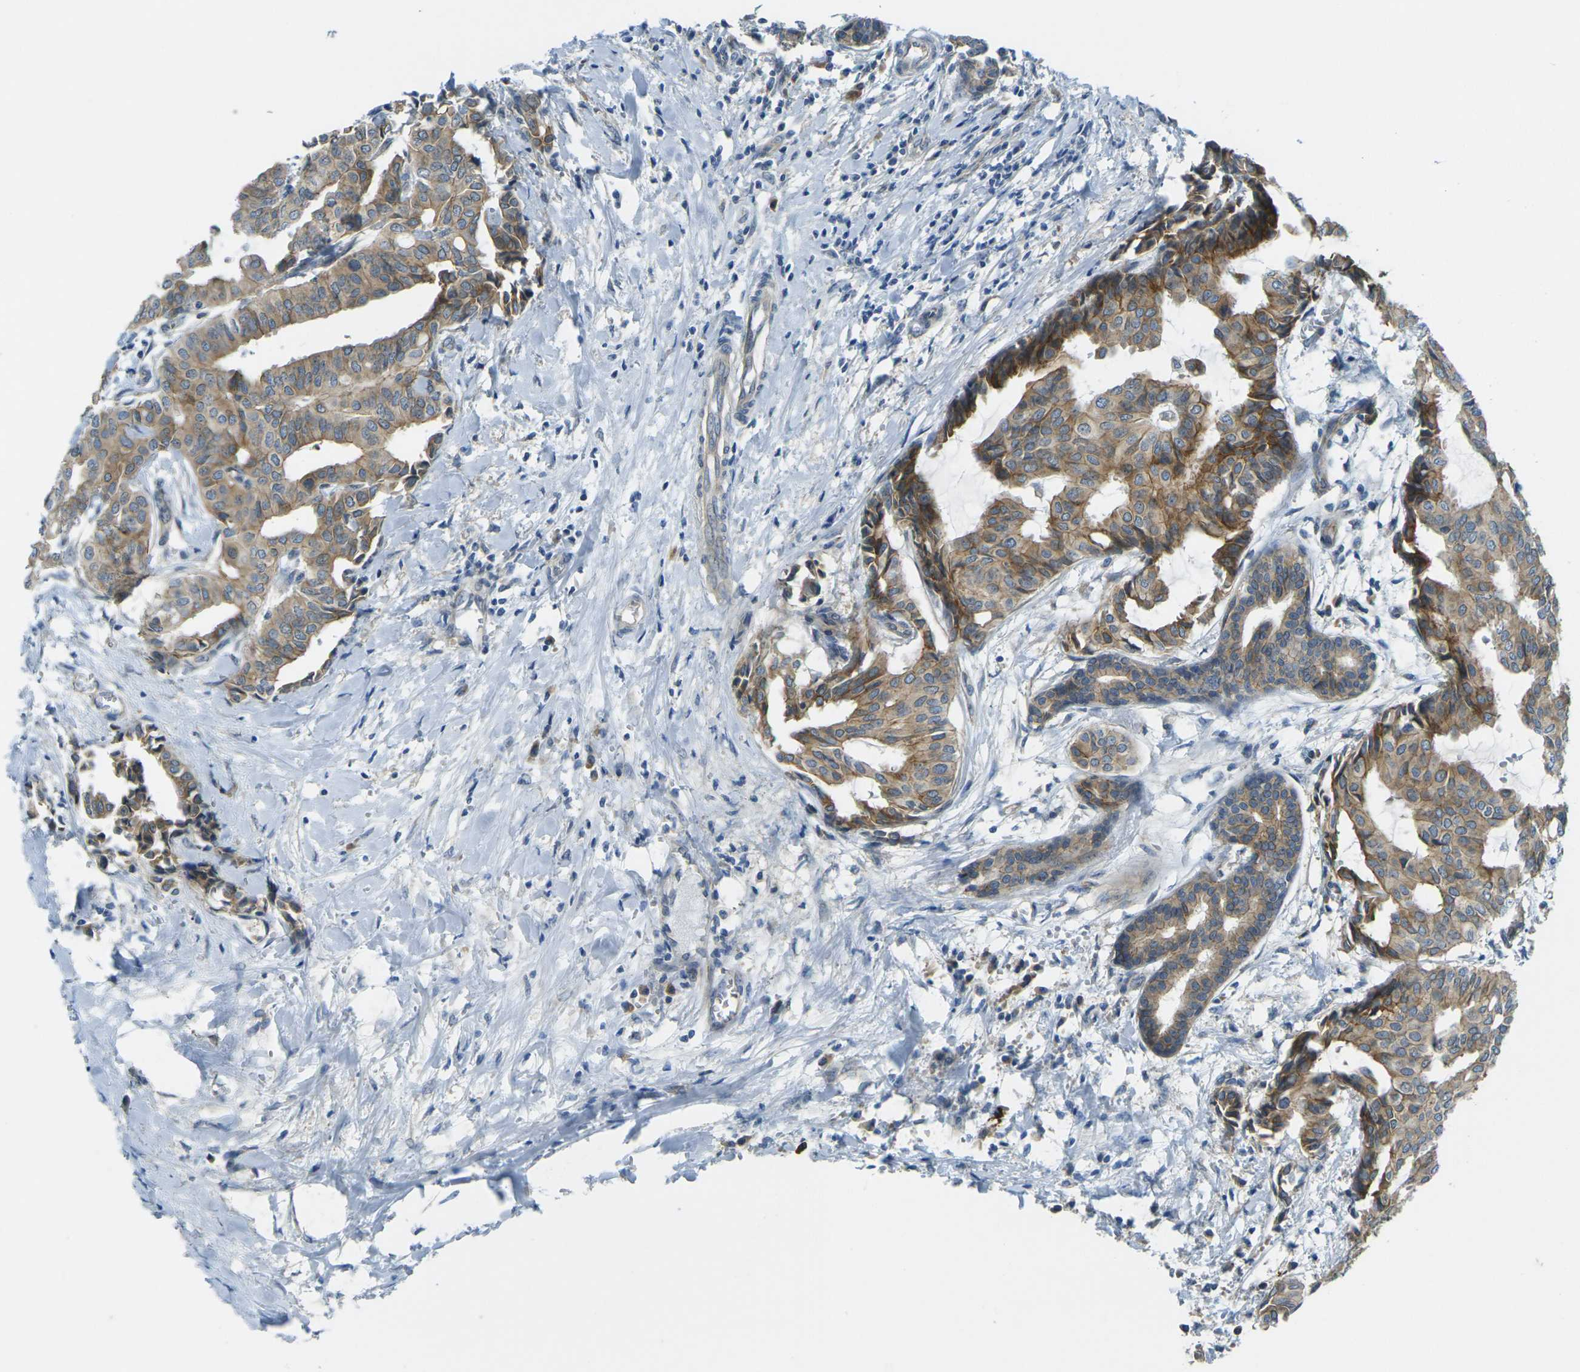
{"staining": {"intensity": "moderate", "quantity": ">75%", "location": "cytoplasmic/membranous"}, "tissue": "head and neck cancer", "cell_type": "Tumor cells", "image_type": "cancer", "snomed": [{"axis": "morphology", "description": "Adenocarcinoma, NOS"}, {"axis": "topography", "description": "Salivary gland"}, {"axis": "topography", "description": "Head-Neck"}], "caption": "Protein staining of adenocarcinoma (head and neck) tissue reveals moderate cytoplasmic/membranous positivity in about >75% of tumor cells. The staining was performed using DAB (3,3'-diaminobenzidine), with brown indicating positive protein expression. Nuclei are stained blue with hematoxylin.", "gene": "RHBDD1", "patient": {"sex": "female", "age": 59}}